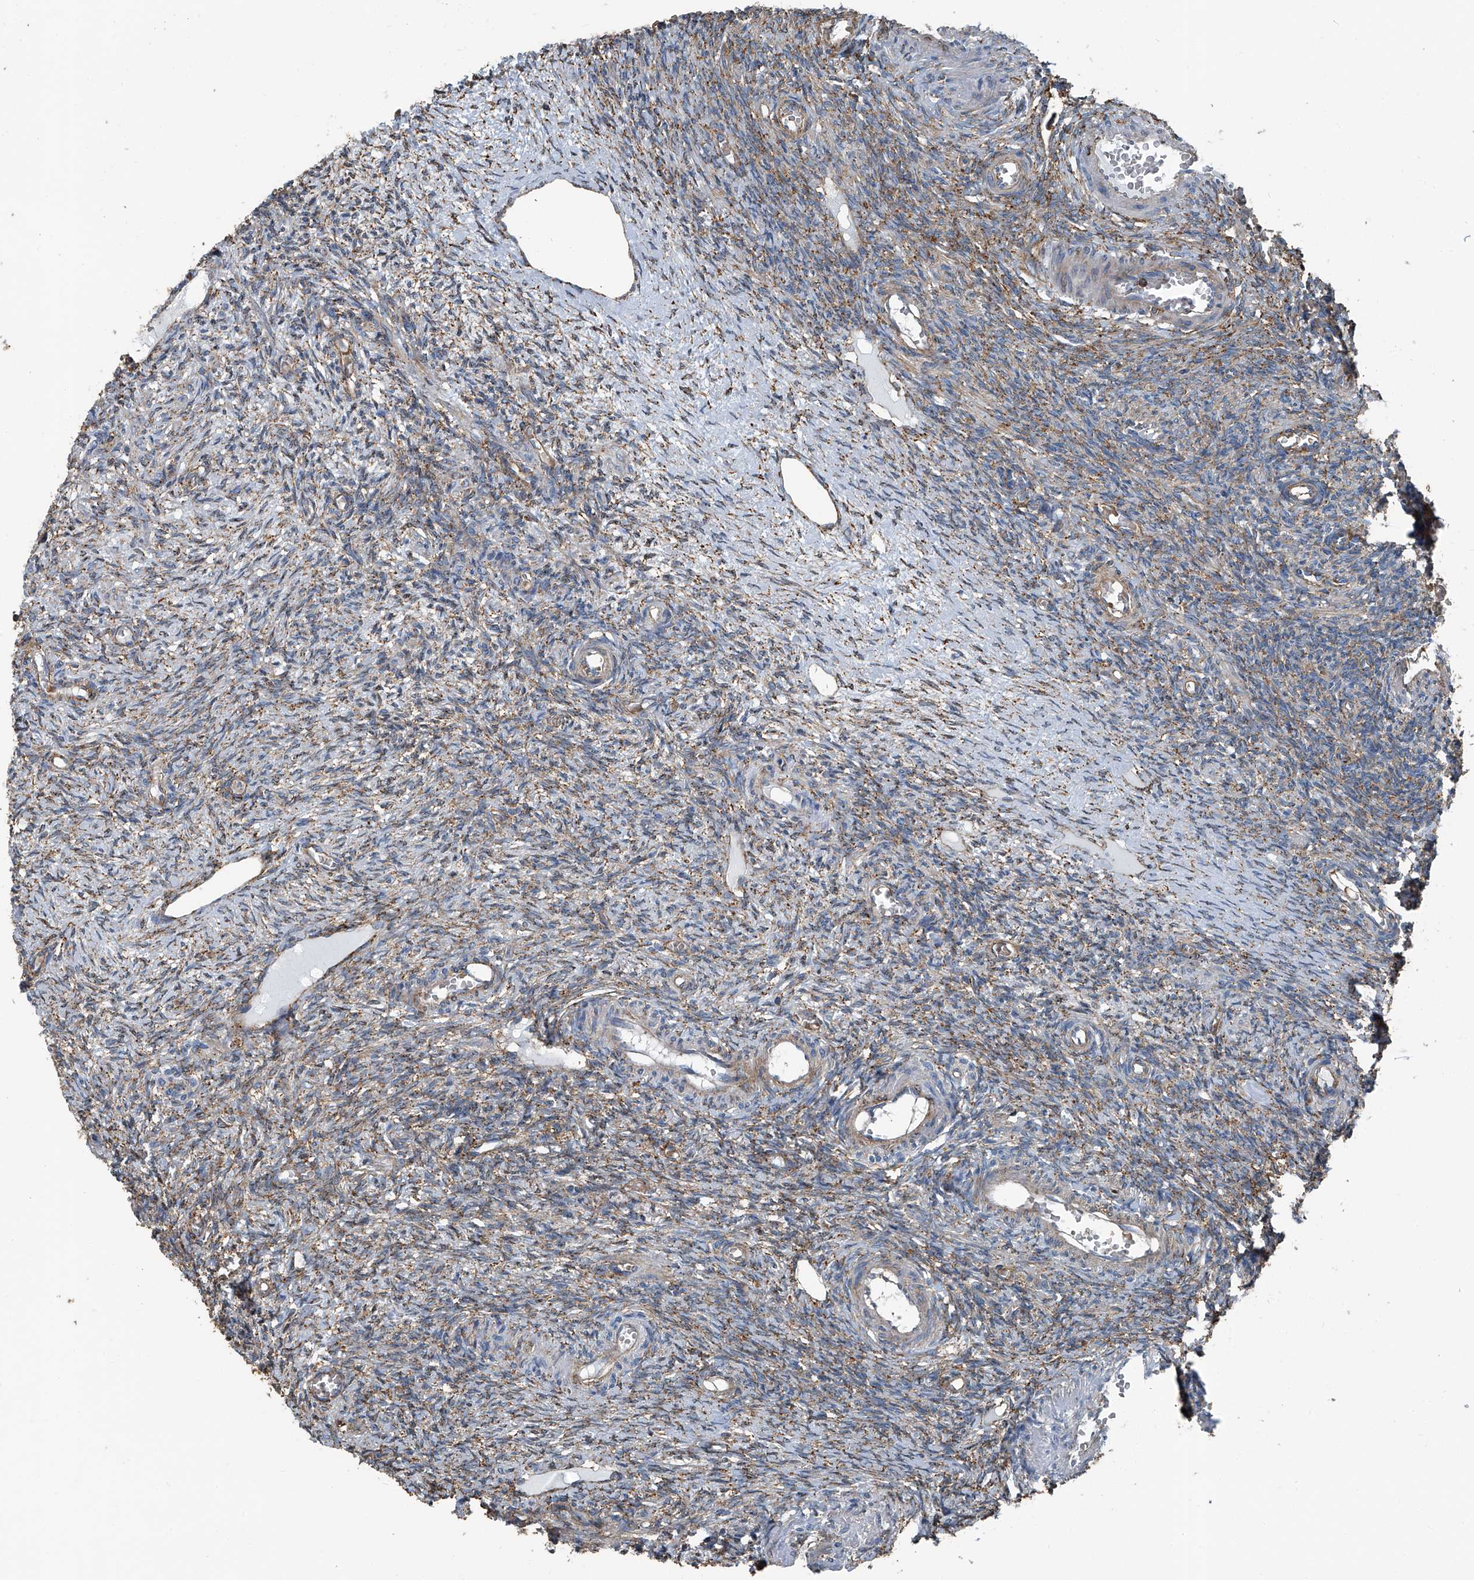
{"staining": {"intensity": "weak", "quantity": "25%-75%", "location": "cytoplasmic/membranous"}, "tissue": "ovary", "cell_type": "Ovarian stroma cells", "image_type": "normal", "snomed": [{"axis": "morphology", "description": "Normal tissue, NOS"}, {"axis": "topography", "description": "Ovary"}], "caption": "This histopathology image demonstrates immunohistochemistry staining of benign ovary, with low weak cytoplasmic/membranous staining in about 25%-75% of ovarian stroma cells.", "gene": "SEPTIN7", "patient": {"sex": "female", "age": 27}}